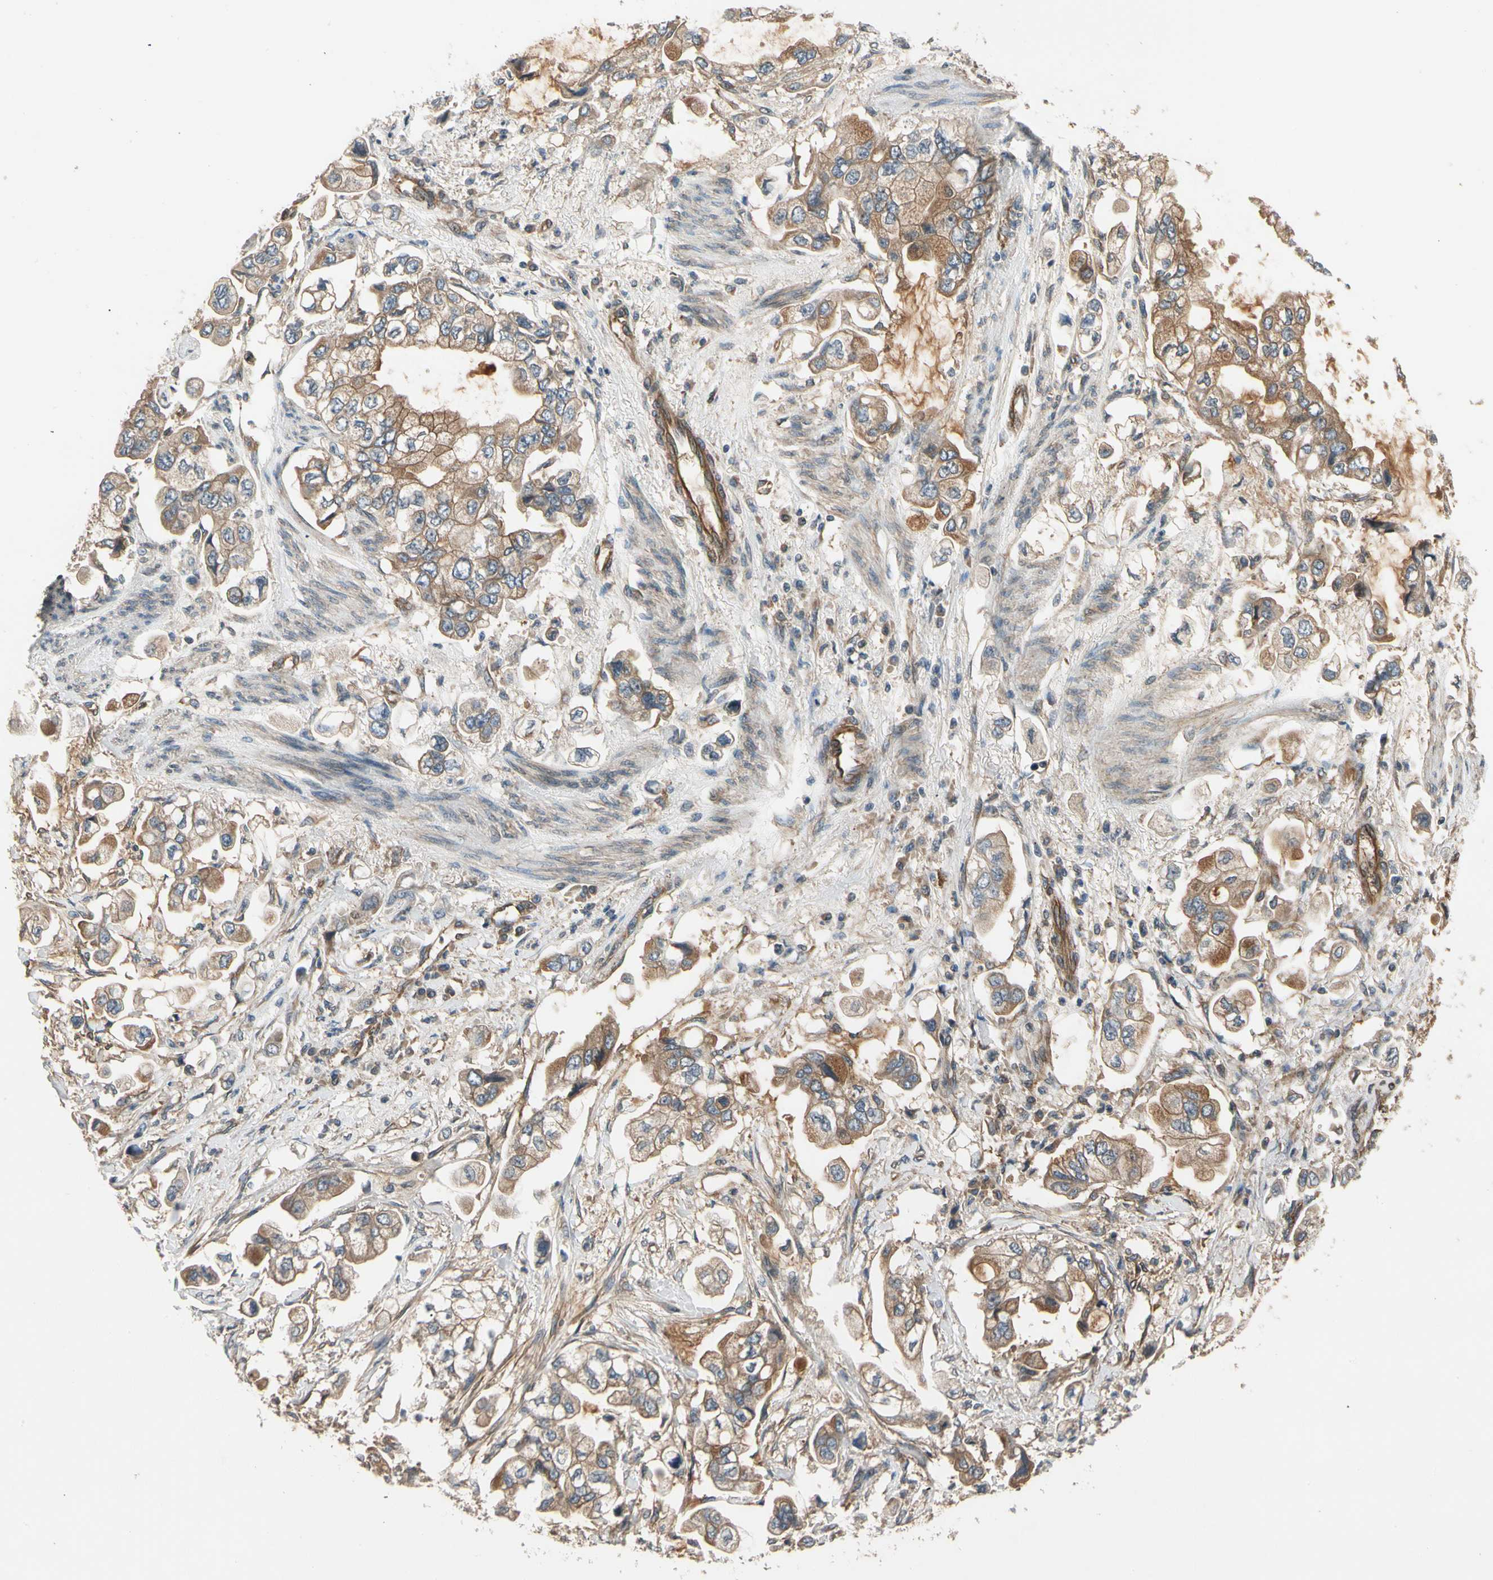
{"staining": {"intensity": "moderate", "quantity": ">75%", "location": "cytoplasmic/membranous"}, "tissue": "stomach cancer", "cell_type": "Tumor cells", "image_type": "cancer", "snomed": [{"axis": "morphology", "description": "Adenocarcinoma, NOS"}, {"axis": "topography", "description": "Stomach"}], "caption": "A photomicrograph showing moderate cytoplasmic/membranous staining in about >75% of tumor cells in stomach cancer, as visualized by brown immunohistochemical staining.", "gene": "ROCK2", "patient": {"sex": "male", "age": 62}}